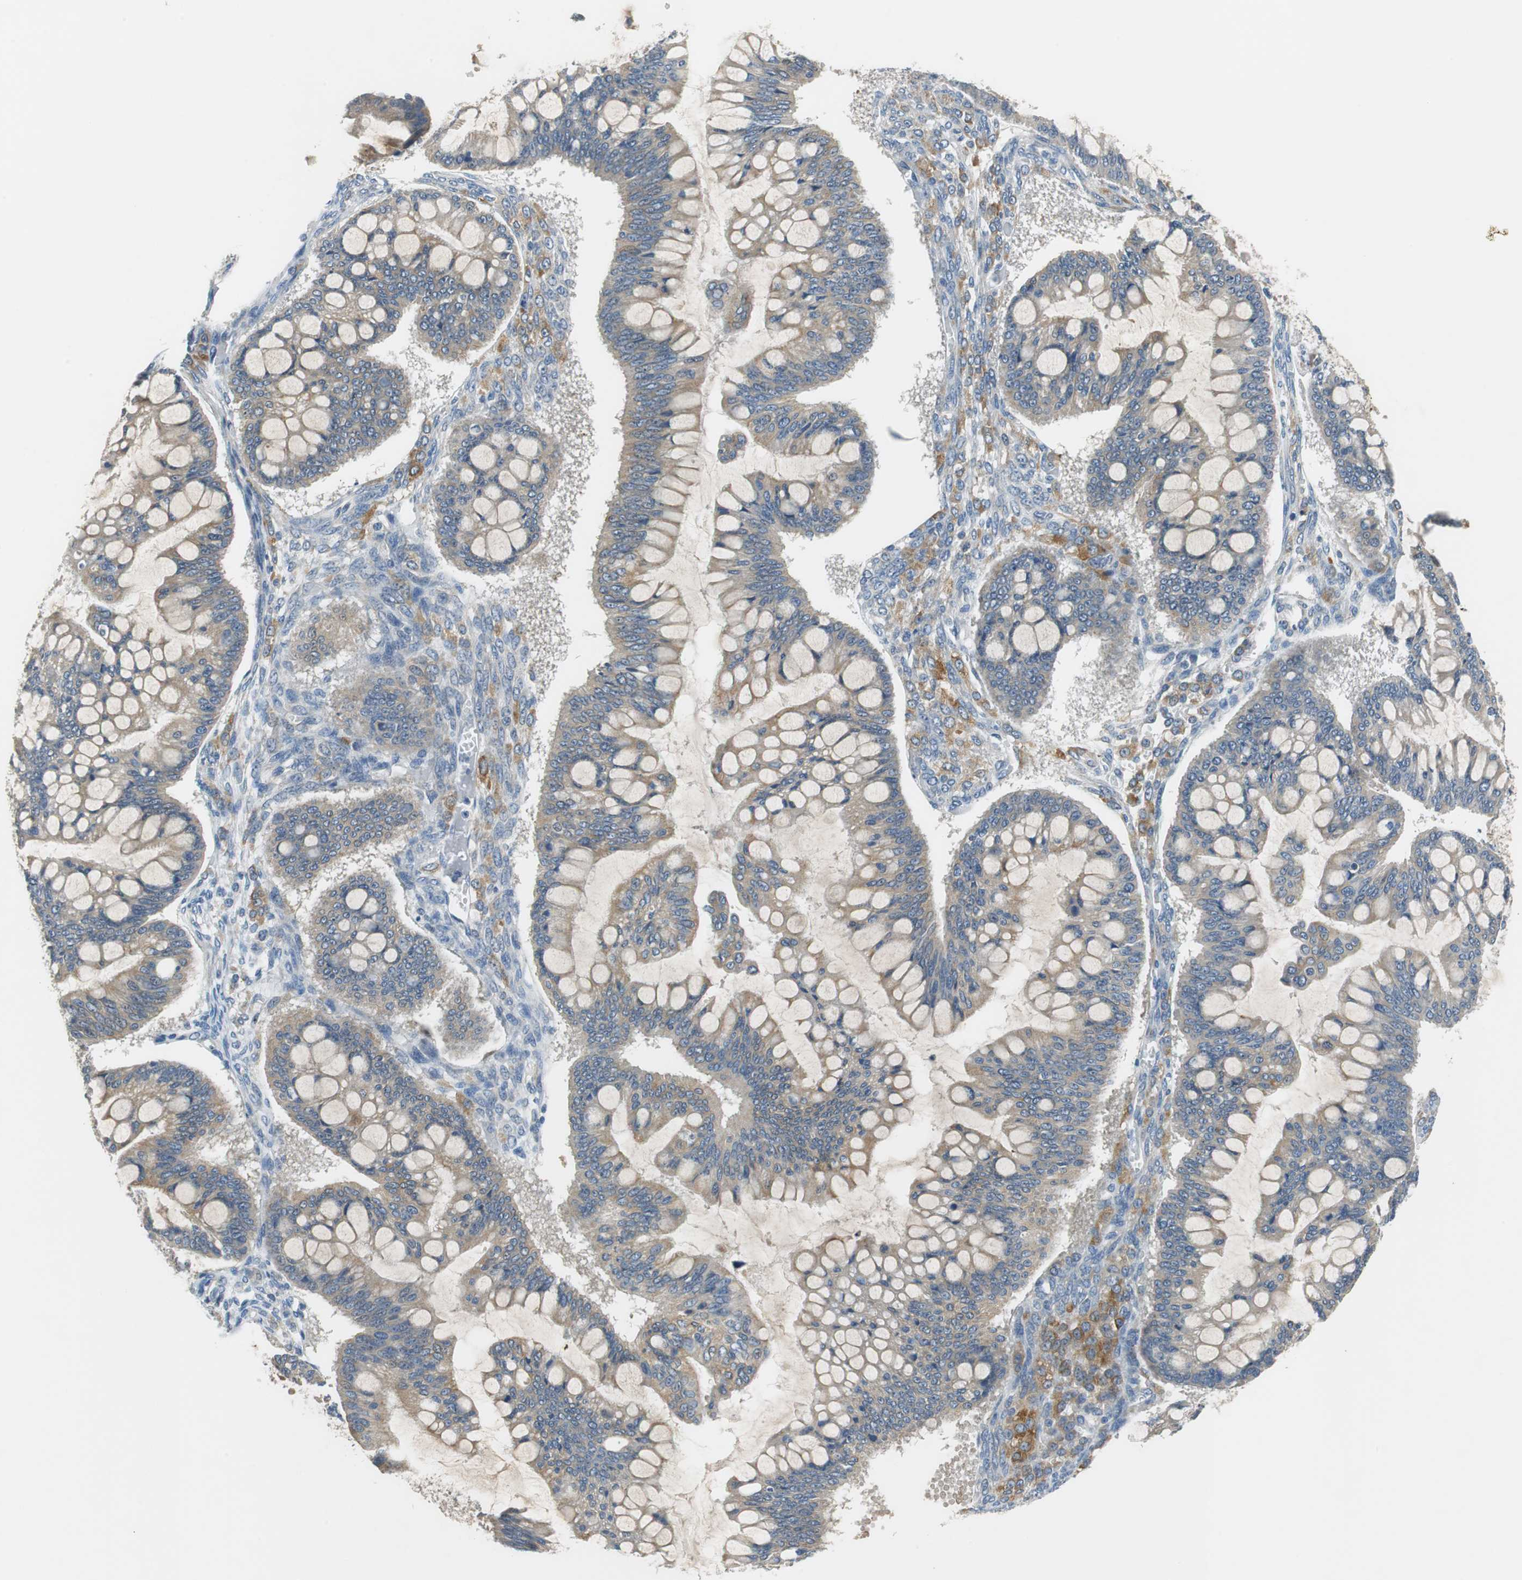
{"staining": {"intensity": "weak", "quantity": ">75%", "location": "cytoplasmic/membranous"}, "tissue": "ovarian cancer", "cell_type": "Tumor cells", "image_type": "cancer", "snomed": [{"axis": "morphology", "description": "Cystadenocarcinoma, mucinous, NOS"}, {"axis": "topography", "description": "Ovary"}], "caption": "Weak cytoplasmic/membranous protein positivity is appreciated in about >75% of tumor cells in ovarian cancer (mucinous cystadenocarcinoma).", "gene": "FADS2", "patient": {"sex": "female", "age": 73}}